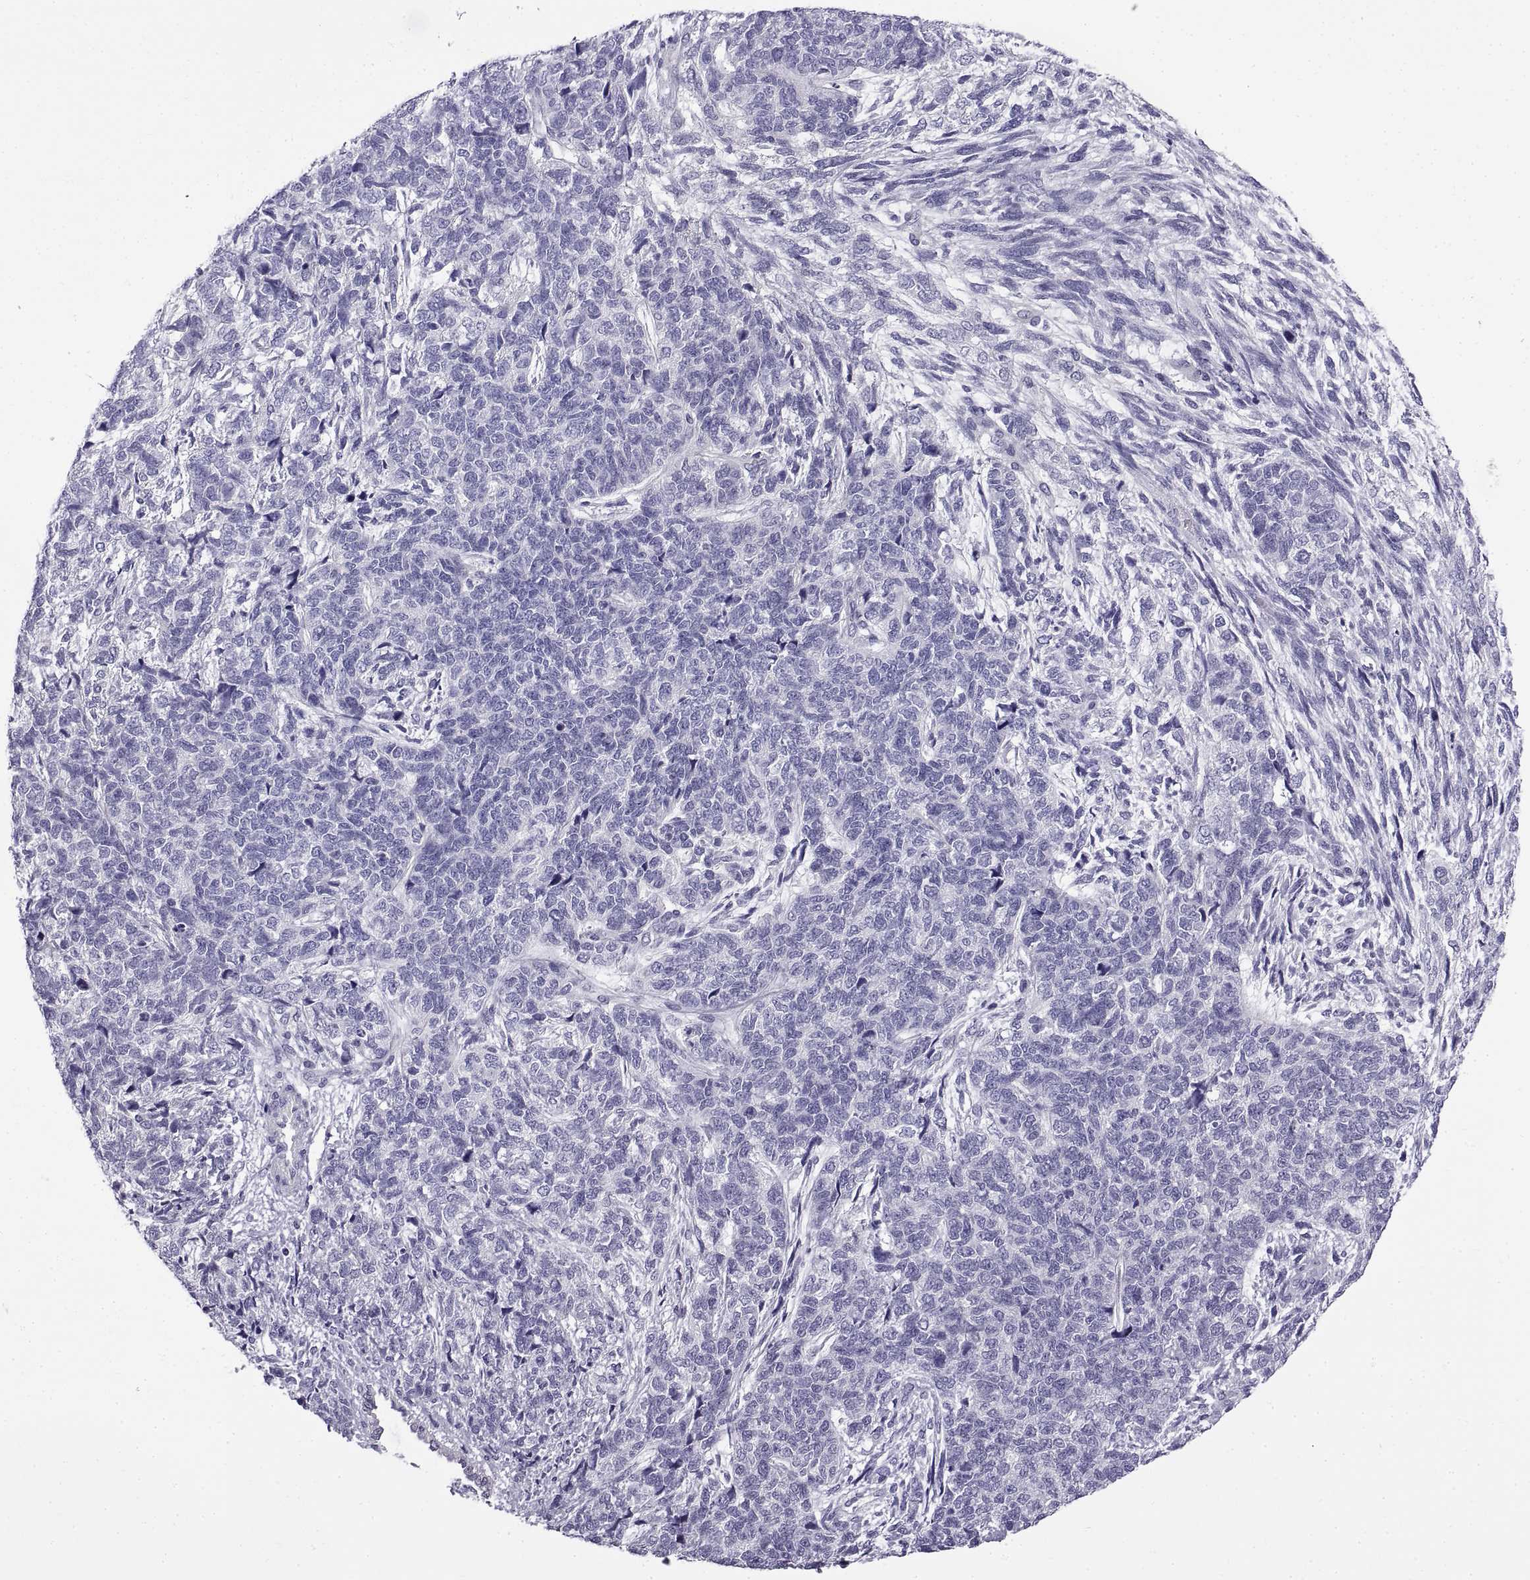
{"staining": {"intensity": "negative", "quantity": "none", "location": "none"}, "tissue": "cervical cancer", "cell_type": "Tumor cells", "image_type": "cancer", "snomed": [{"axis": "morphology", "description": "Squamous cell carcinoma, NOS"}, {"axis": "topography", "description": "Cervix"}], "caption": "IHC photomicrograph of neoplastic tissue: cervical squamous cell carcinoma stained with DAB shows no significant protein staining in tumor cells.", "gene": "SPDYE1", "patient": {"sex": "female", "age": 63}}